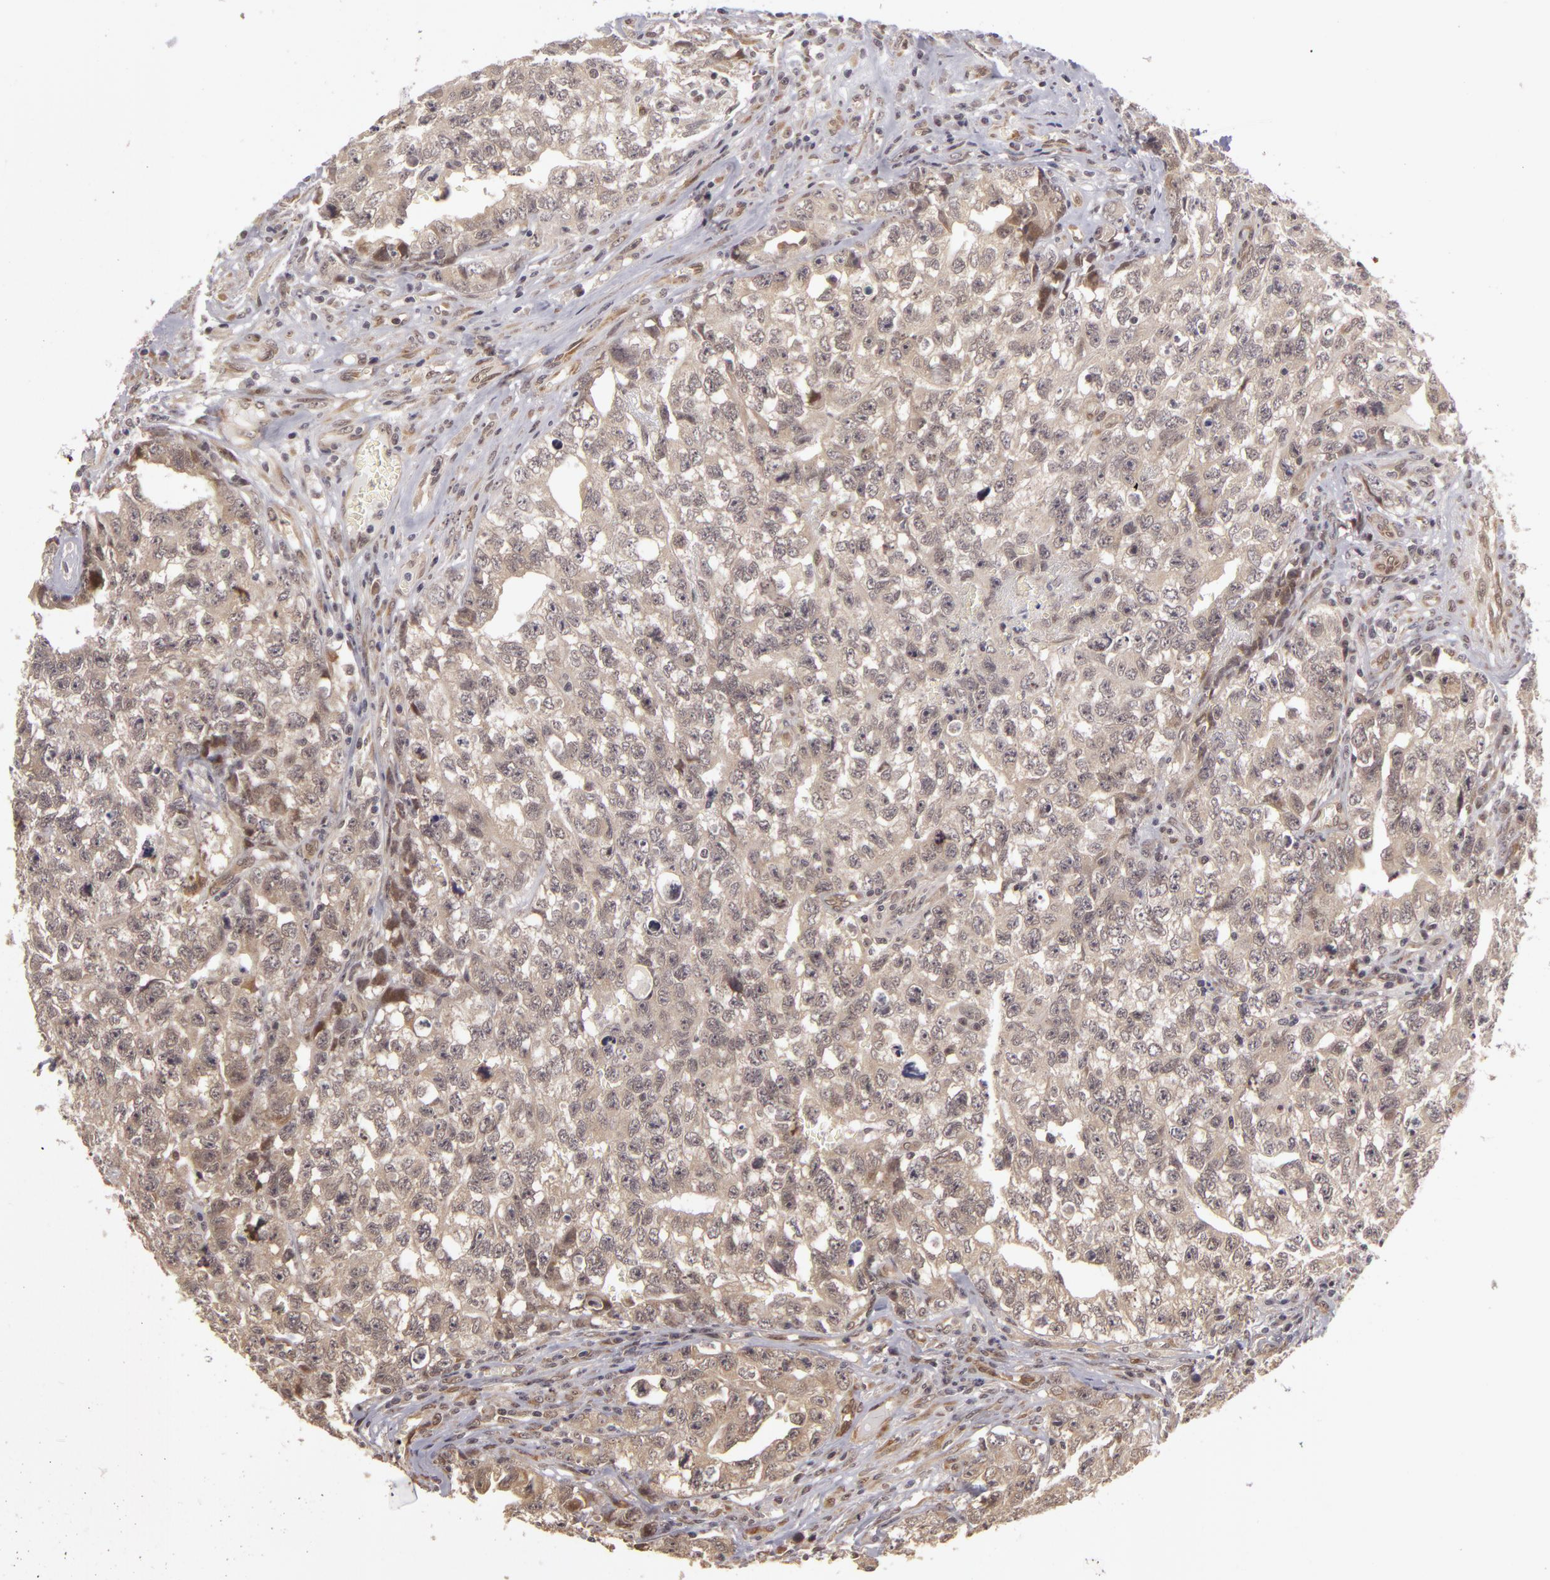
{"staining": {"intensity": "weak", "quantity": ">75%", "location": "cytoplasmic/membranous"}, "tissue": "testis cancer", "cell_type": "Tumor cells", "image_type": "cancer", "snomed": [{"axis": "morphology", "description": "Carcinoma, Embryonal, NOS"}, {"axis": "topography", "description": "Testis"}], "caption": "Immunohistochemistry (IHC) histopathology image of neoplastic tissue: testis cancer stained using immunohistochemistry shows low levels of weak protein expression localized specifically in the cytoplasmic/membranous of tumor cells, appearing as a cytoplasmic/membranous brown color.", "gene": "ZNF133", "patient": {"sex": "male", "age": 31}}